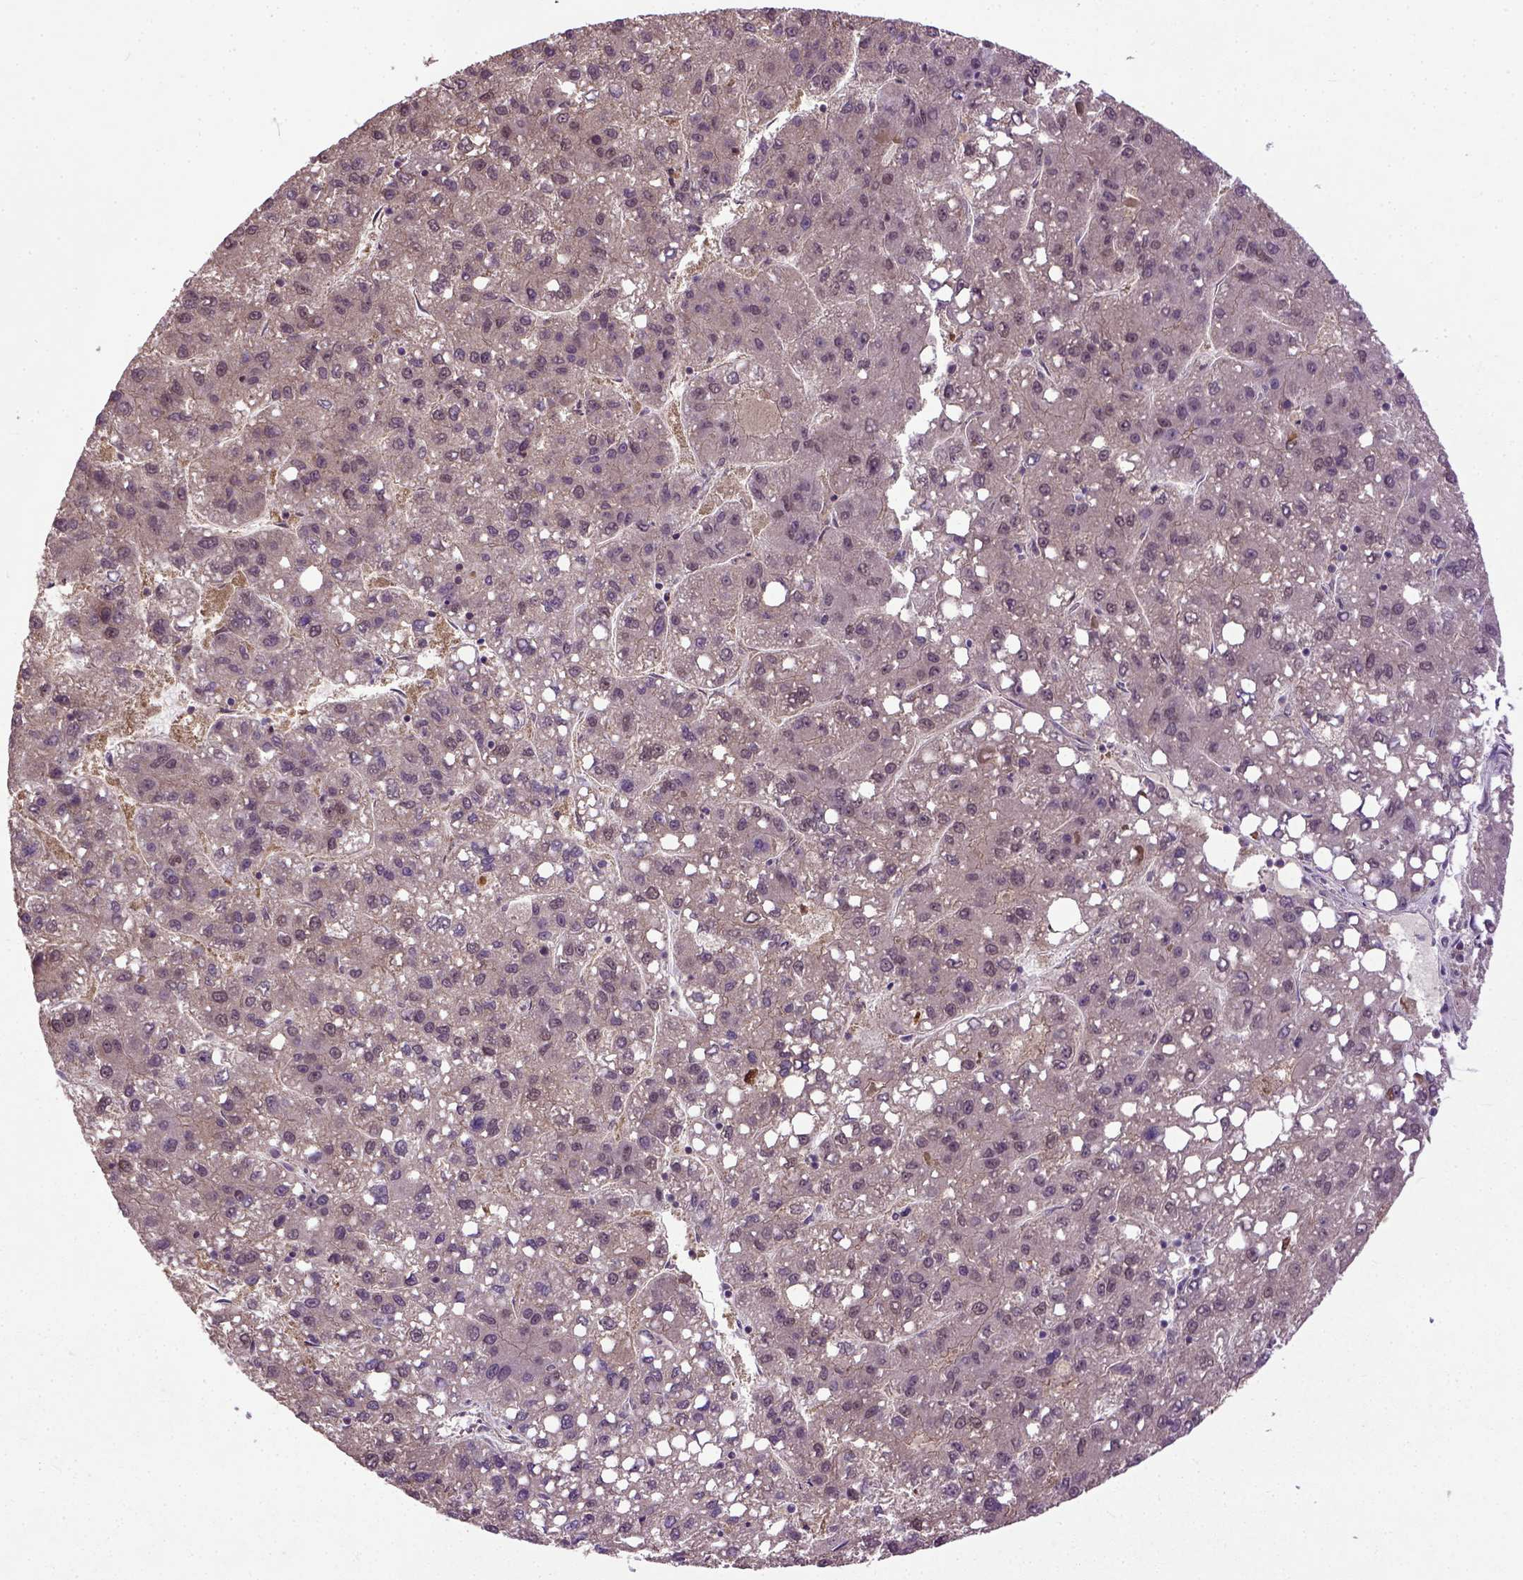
{"staining": {"intensity": "moderate", "quantity": "25%-75%", "location": "nuclear"}, "tissue": "liver cancer", "cell_type": "Tumor cells", "image_type": "cancer", "snomed": [{"axis": "morphology", "description": "Carcinoma, Hepatocellular, NOS"}, {"axis": "topography", "description": "Liver"}], "caption": "The photomicrograph exhibits staining of liver cancer, revealing moderate nuclear protein staining (brown color) within tumor cells. Using DAB (3,3'-diaminobenzidine) (brown) and hematoxylin (blue) stains, captured at high magnification using brightfield microscopy.", "gene": "UBA3", "patient": {"sex": "female", "age": 82}}